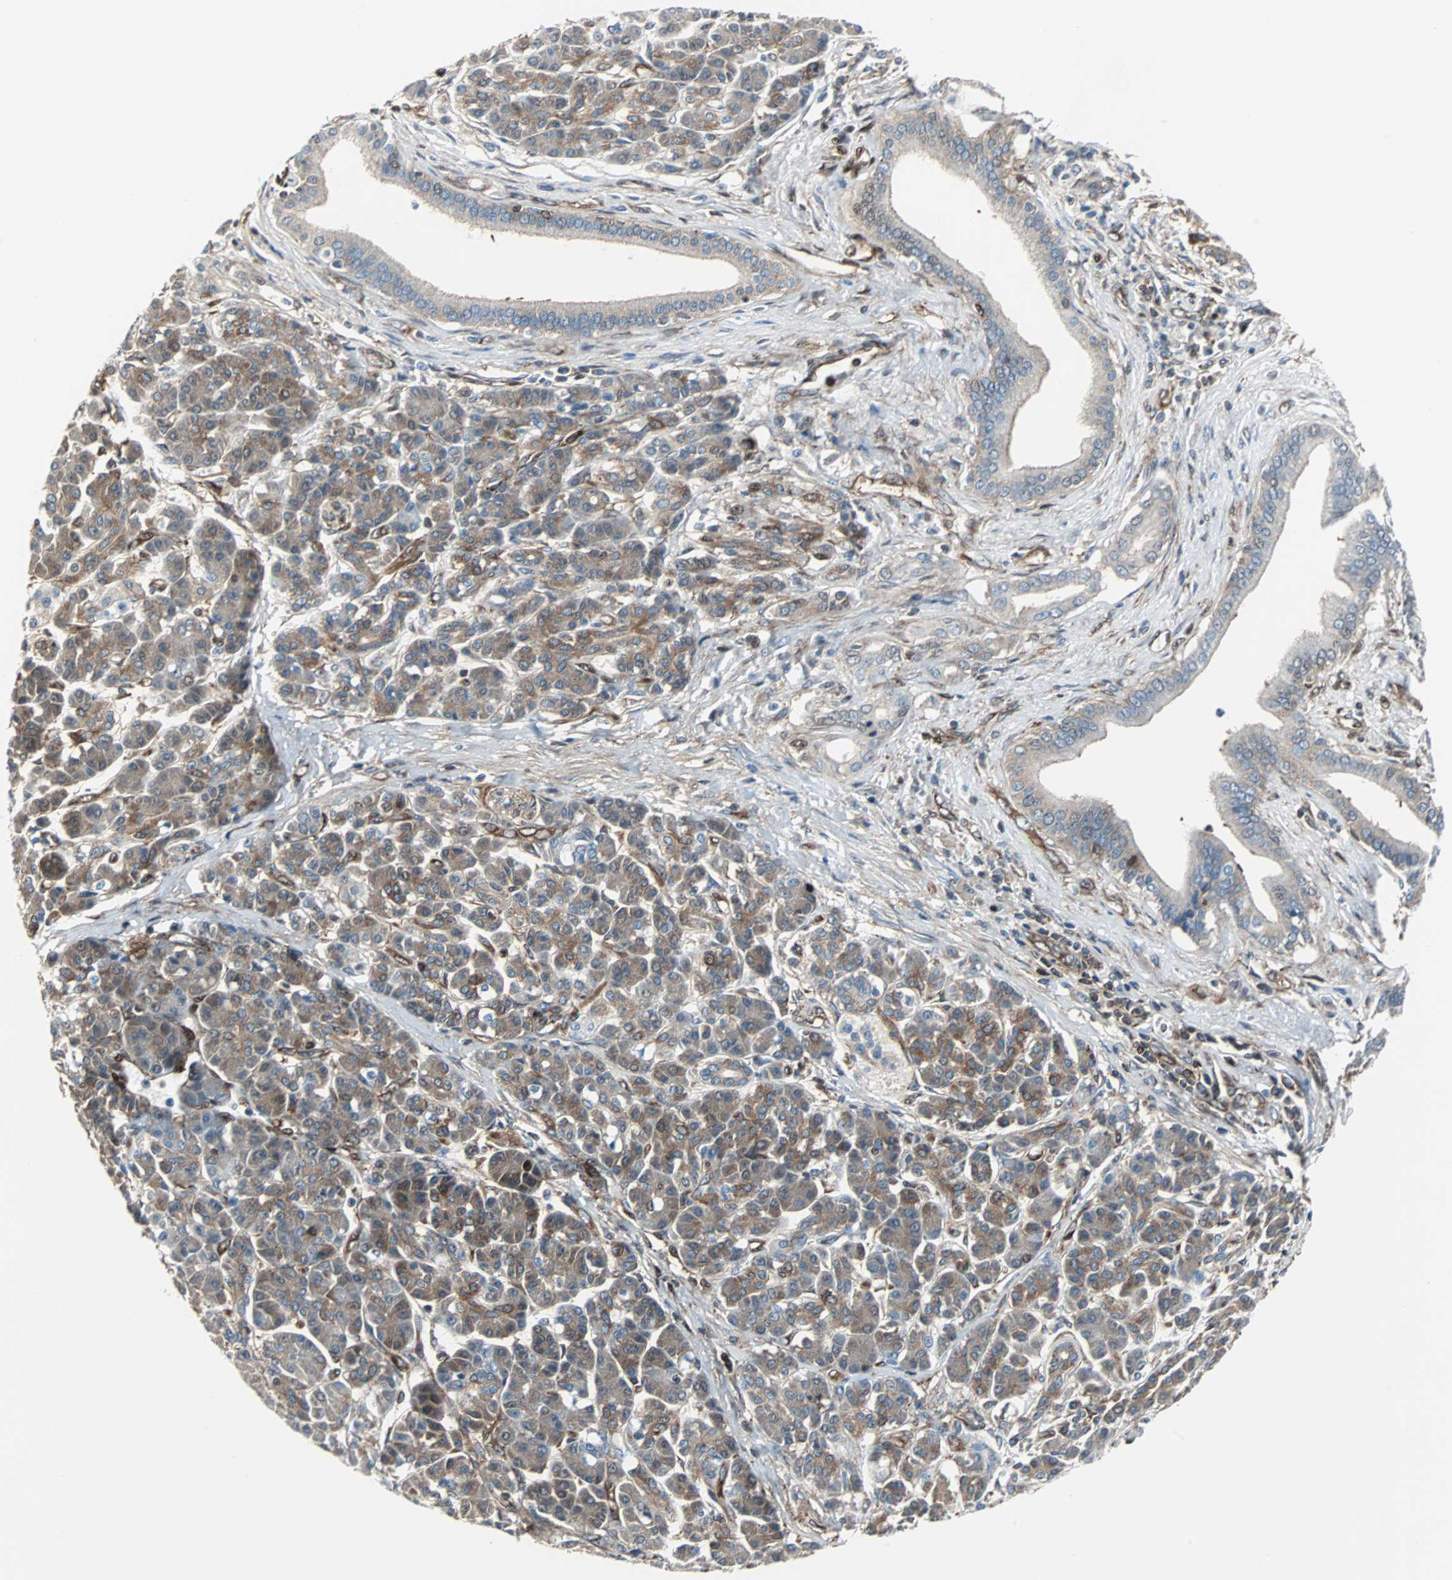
{"staining": {"intensity": "moderate", "quantity": ">75%", "location": "cytoplasmic/membranous"}, "tissue": "pancreatic cancer", "cell_type": "Tumor cells", "image_type": "cancer", "snomed": [{"axis": "morphology", "description": "Adenocarcinoma, NOS"}, {"axis": "topography", "description": "Pancreas"}], "caption": "A brown stain labels moderate cytoplasmic/membranous positivity of a protein in human pancreatic cancer (adenocarcinoma) tumor cells.", "gene": "RELA", "patient": {"sex": "male", "age": 59}}